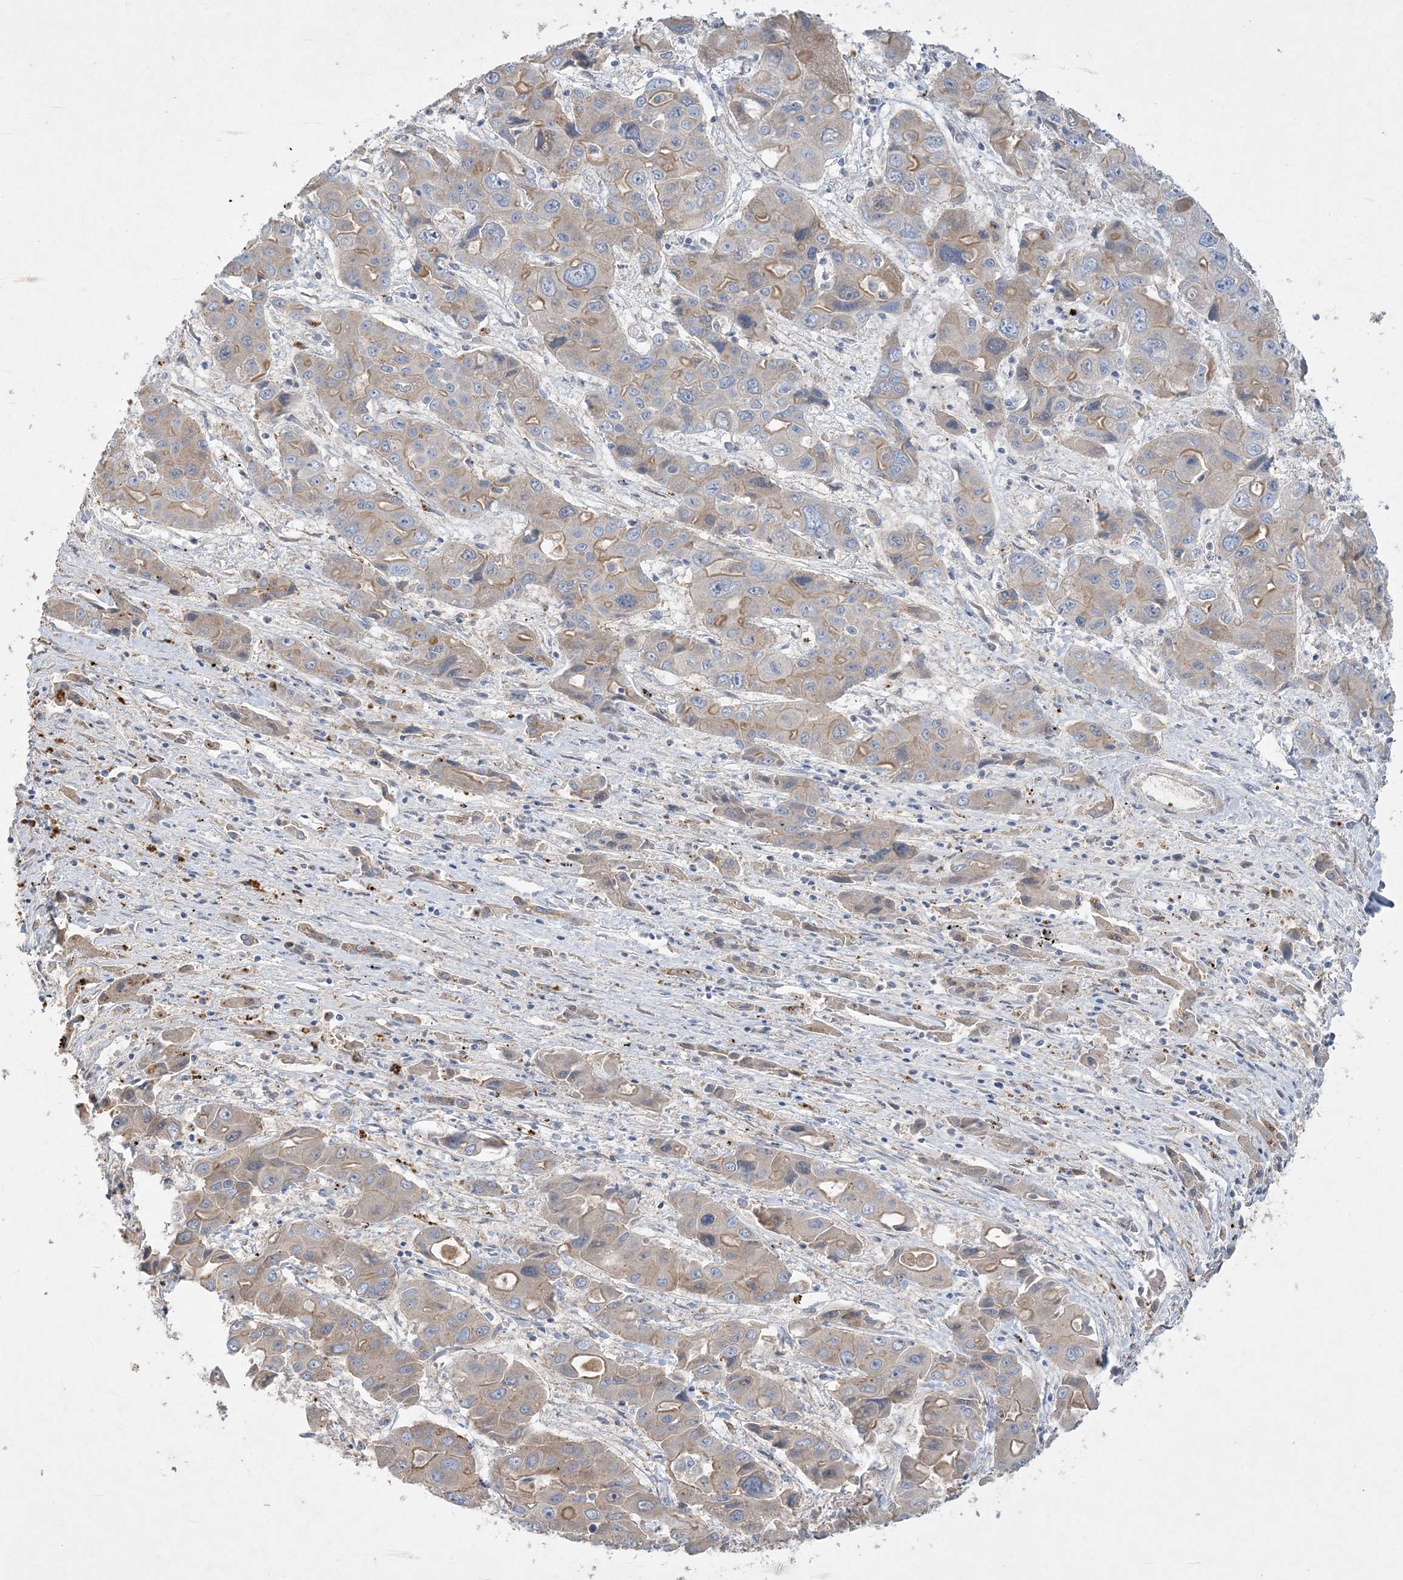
{"staining": {"intensity": "moderate", "quantity": "<25%", "location": "cytoplasmic/membranous"}, "tissue": "liver cancer", "cell_type": "Tumor cells", "image_type": "cancer", "snomed": [{"axis": "morphology", "description": "Cholangiocarcinoma"}, {"axis": "topography", "description": "Liver"}], "caption": "Tumor cells show low levels of moderate cytoplasmic/membranous expression in about <25% of cells in liver cancer.", "gene": "ADCK2", "patient": {"sex": "male", "age": 67}}